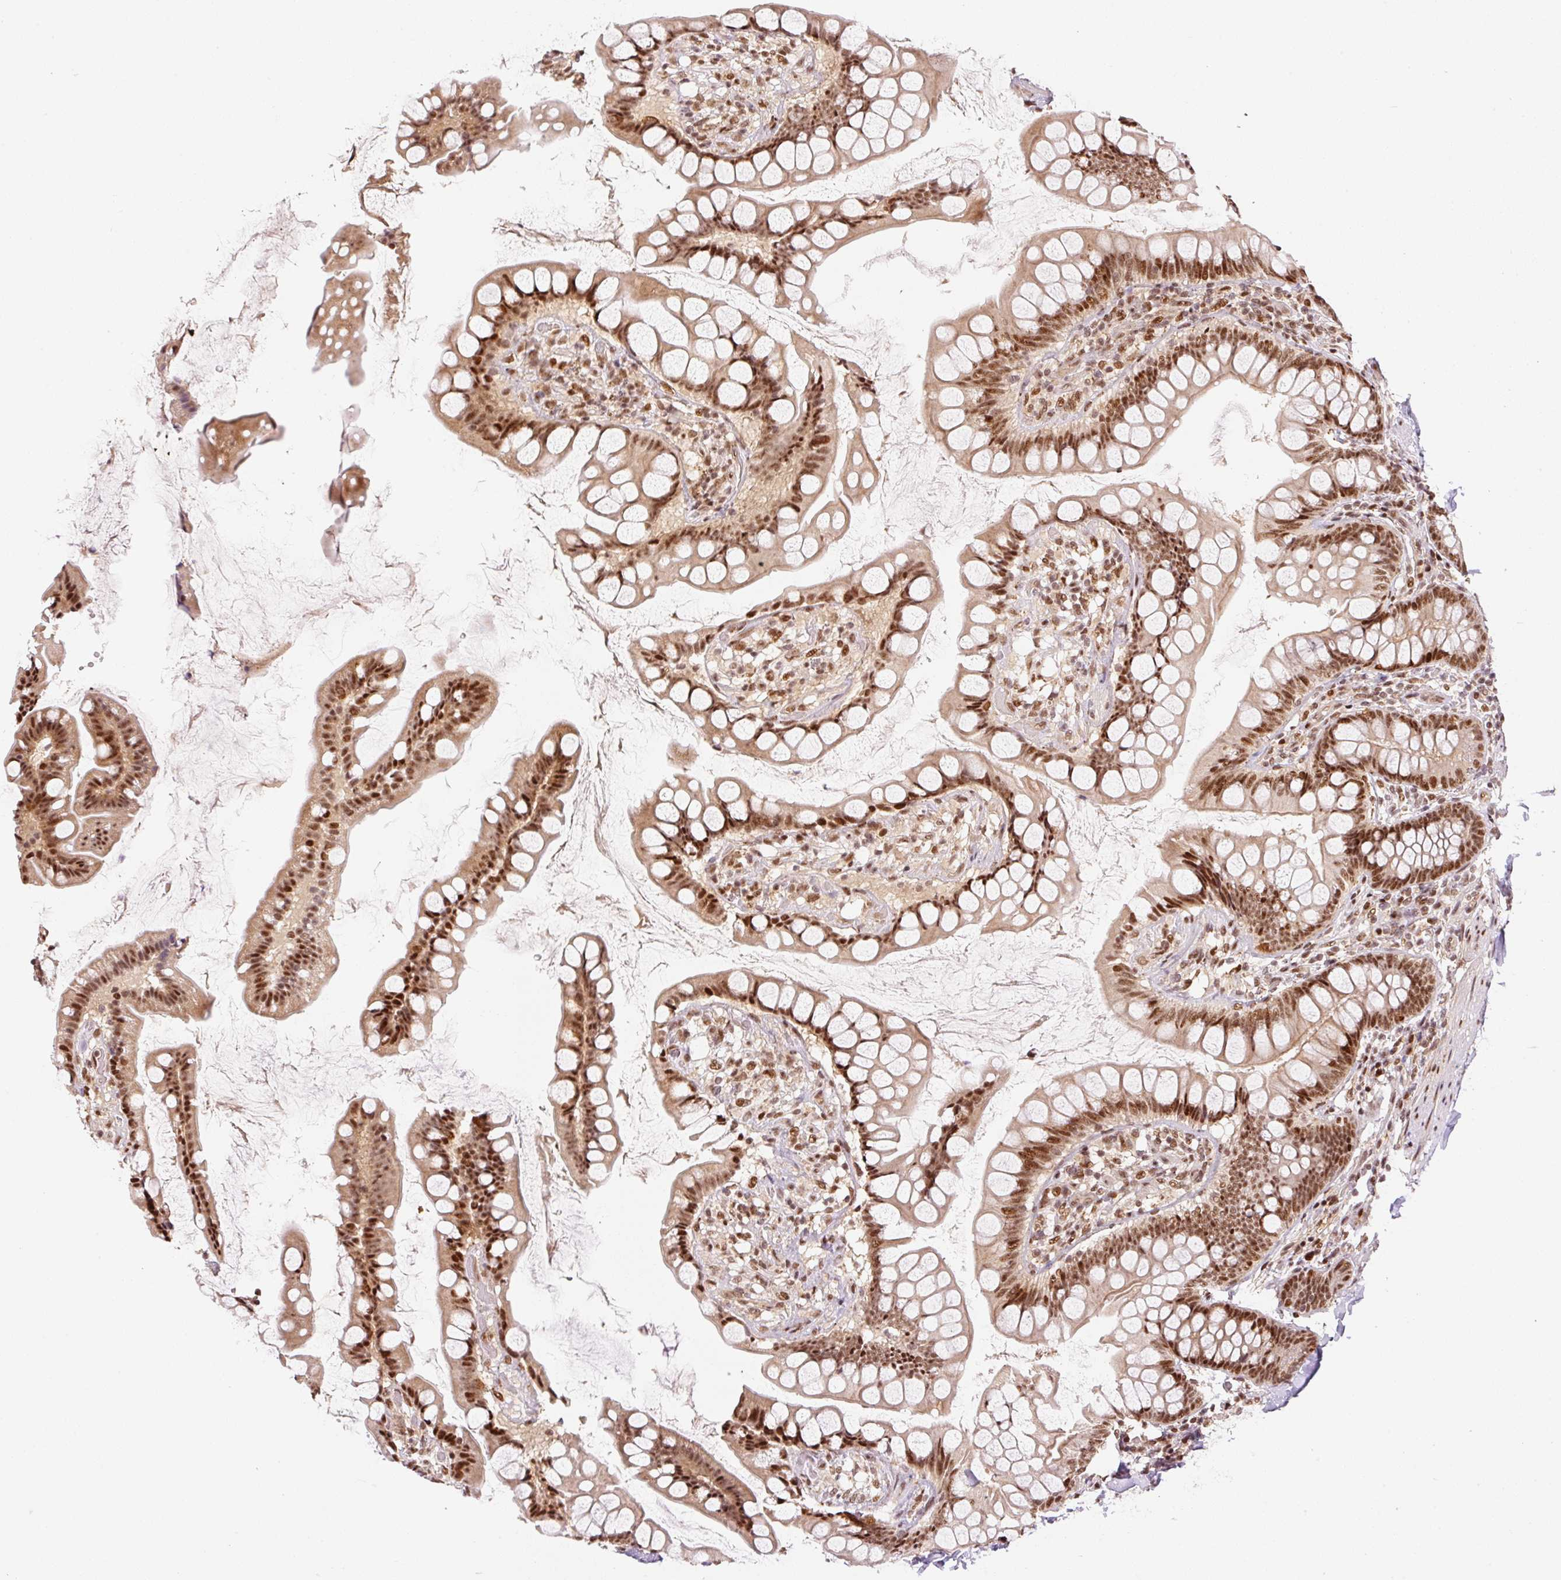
{"staining": {"intensity": "strong", "quantity": ">75%", "location": "nuclear"}, "tissue": "small intestine", "cell_type": "Glandular cells", "image_type": "normal", "snomed": [{"axis": "morphology", "description": "Normal tissue, NOS"}, {"axis": "topography", "description": "Small intestine"}], "caption": "Brown immunohistochemical staining in benign small intestine reveals strong nuclear expression in approximately >75% of glandular cells. (DAB (3,3'-diaminobenzidine) IHC with brightfield microscopy, high magnification).", "gene": "INTS8", "patient": {"sex": "male", "age": 70}}